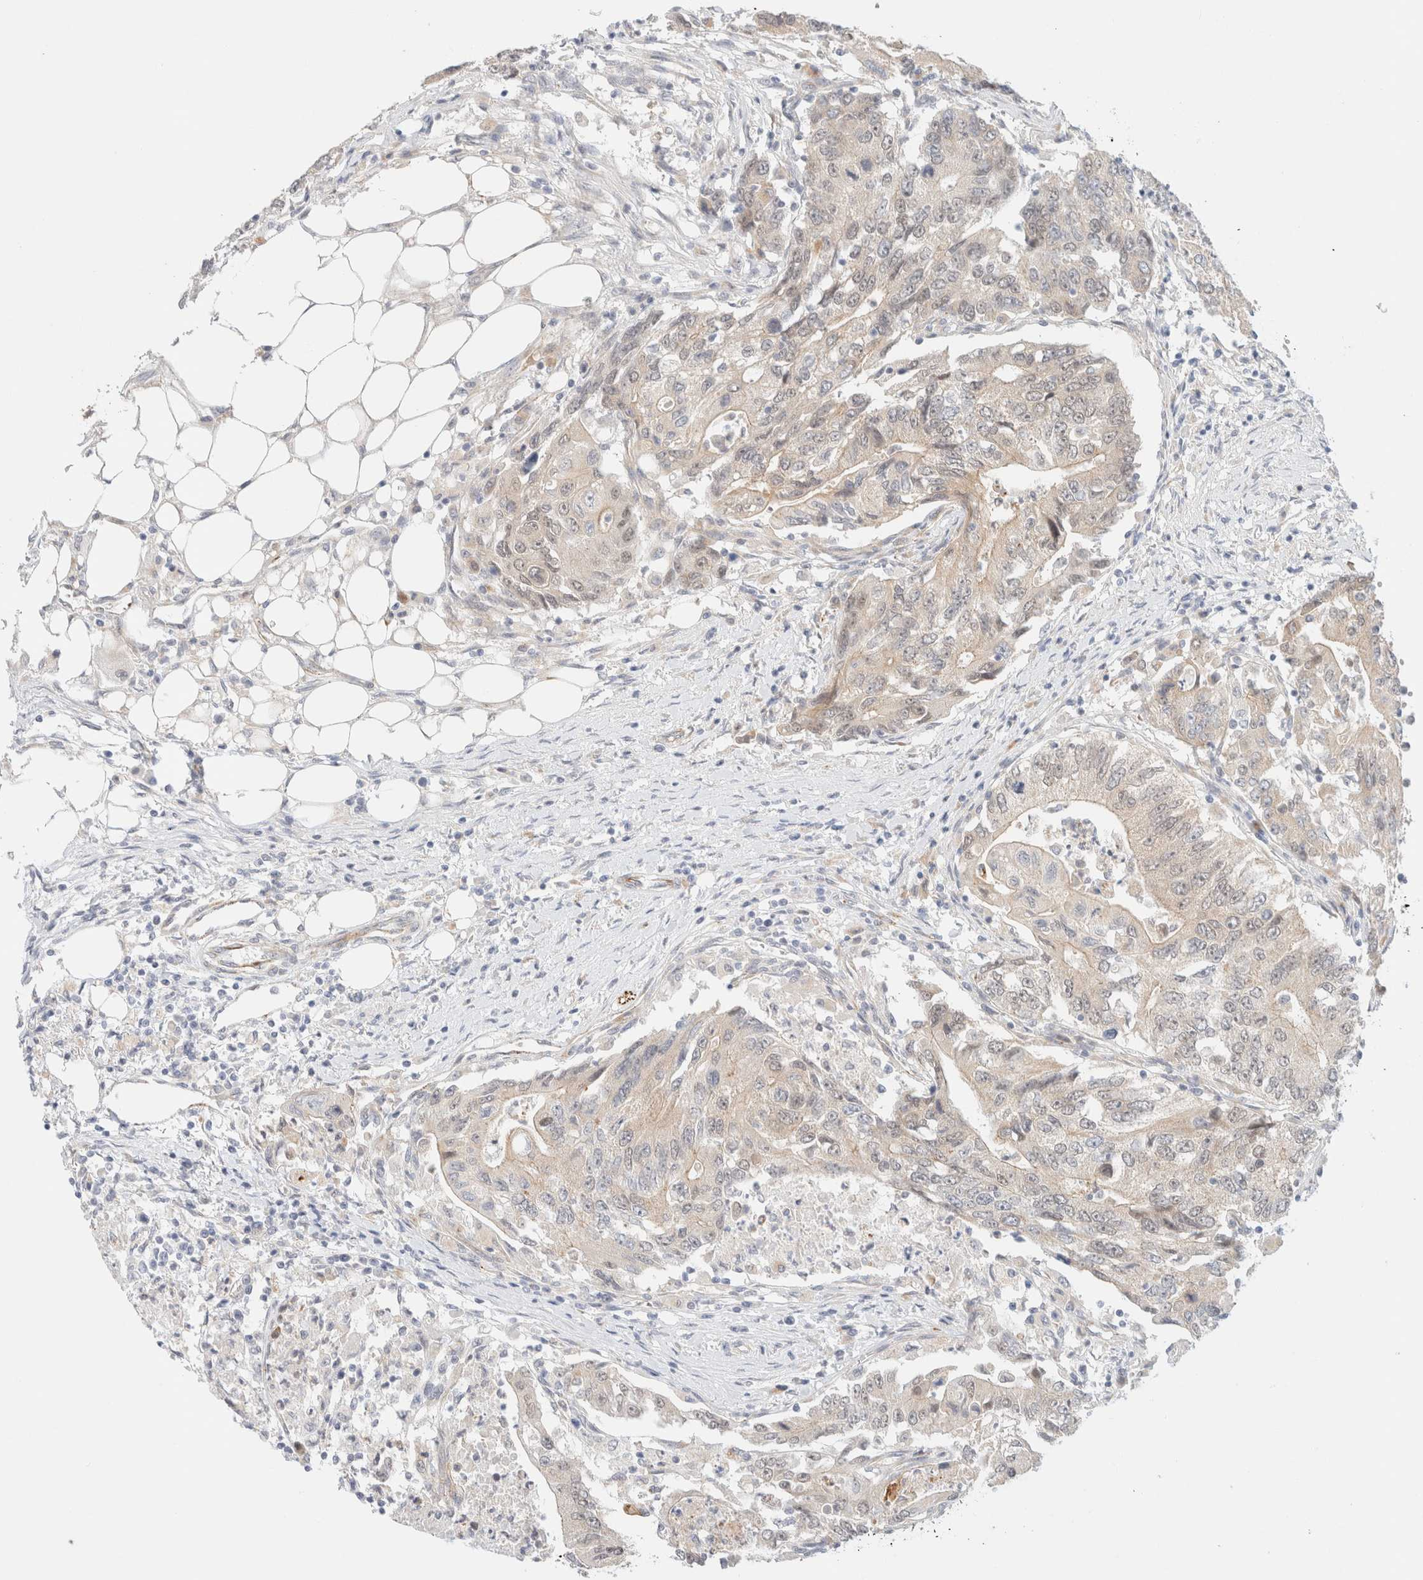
{"staining": {"intensity": "weak", "quantity": "<25%", "location": "cytoplasmic/membranous"}, "tissue": "colorectal cancer", "cell_type": "Tumor cells", "image_type": "cancer", "snomed": [{"axis": "morphology", "description": "Adenocarcinoma, NOS"}, {"axis": "topography", "description": "Colon"}], "caption": "IHC histopathology image of neoplastic tissue: colorectal adenocarcinoma stained with DAB exhibits no significant protein expression in tumor cells.", "gene": "UNC13B", "patient": {"sex": "female", "age": 77}}